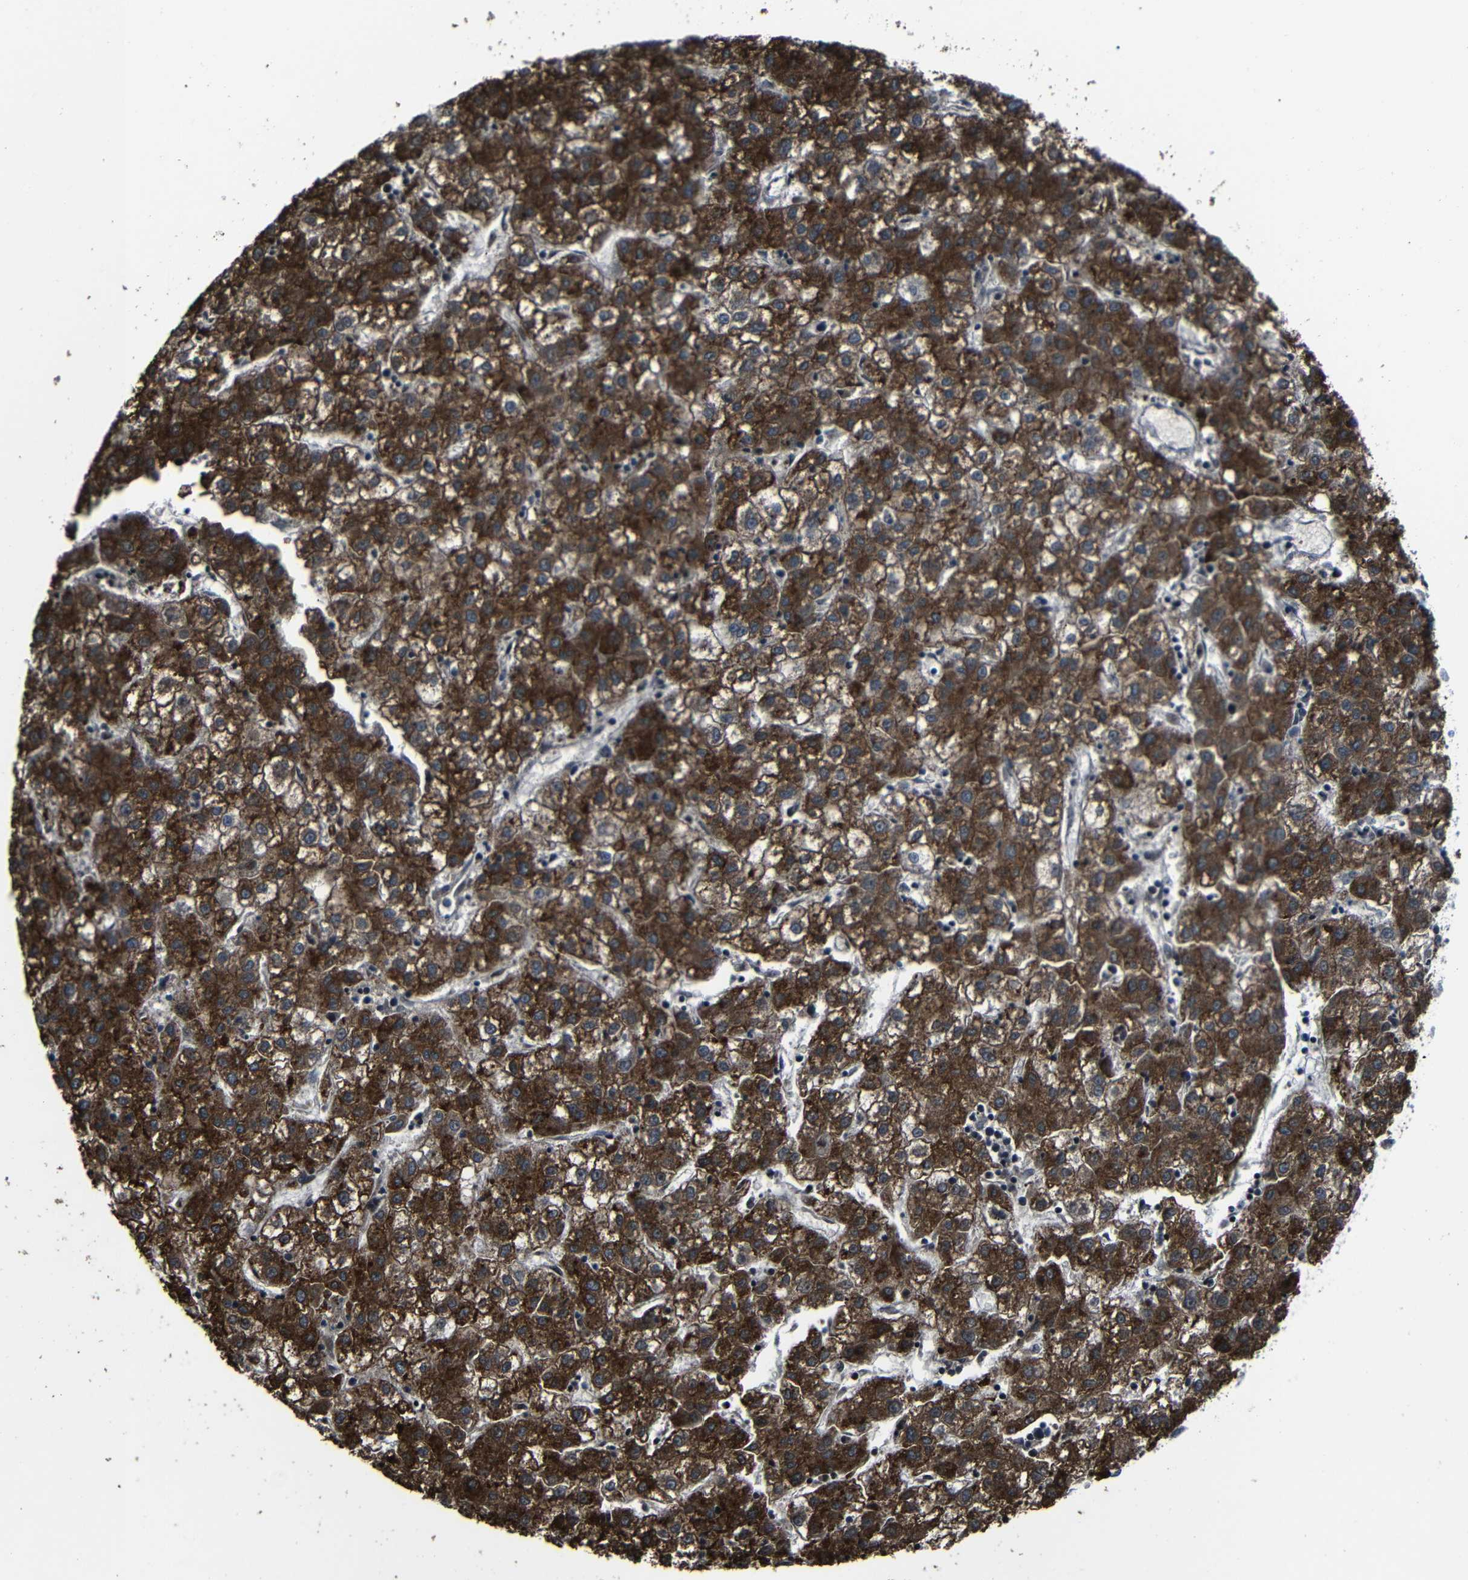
{"staining": {"intensity": "strong", "quantity": ">75%", "location": "cytoplasmic/membranous"}, "tissue": "liver cancer", "cell_type": "Tumor cells", "image_type": "cancer", "snomed": [{"axis": "morphology", "description": "Carcinoma, Hepatocellular, NOS"}, {"axis": "topography", "description": "Liver"}], "caption": "The immunohistochemical stain highlights strong cytoplasmic/membranous staining in tumor cells of hepatocellular carcinoma (liver) tissue.", "gene": "SEMA4B", "patient": {"sex": "male", "age": 72}}